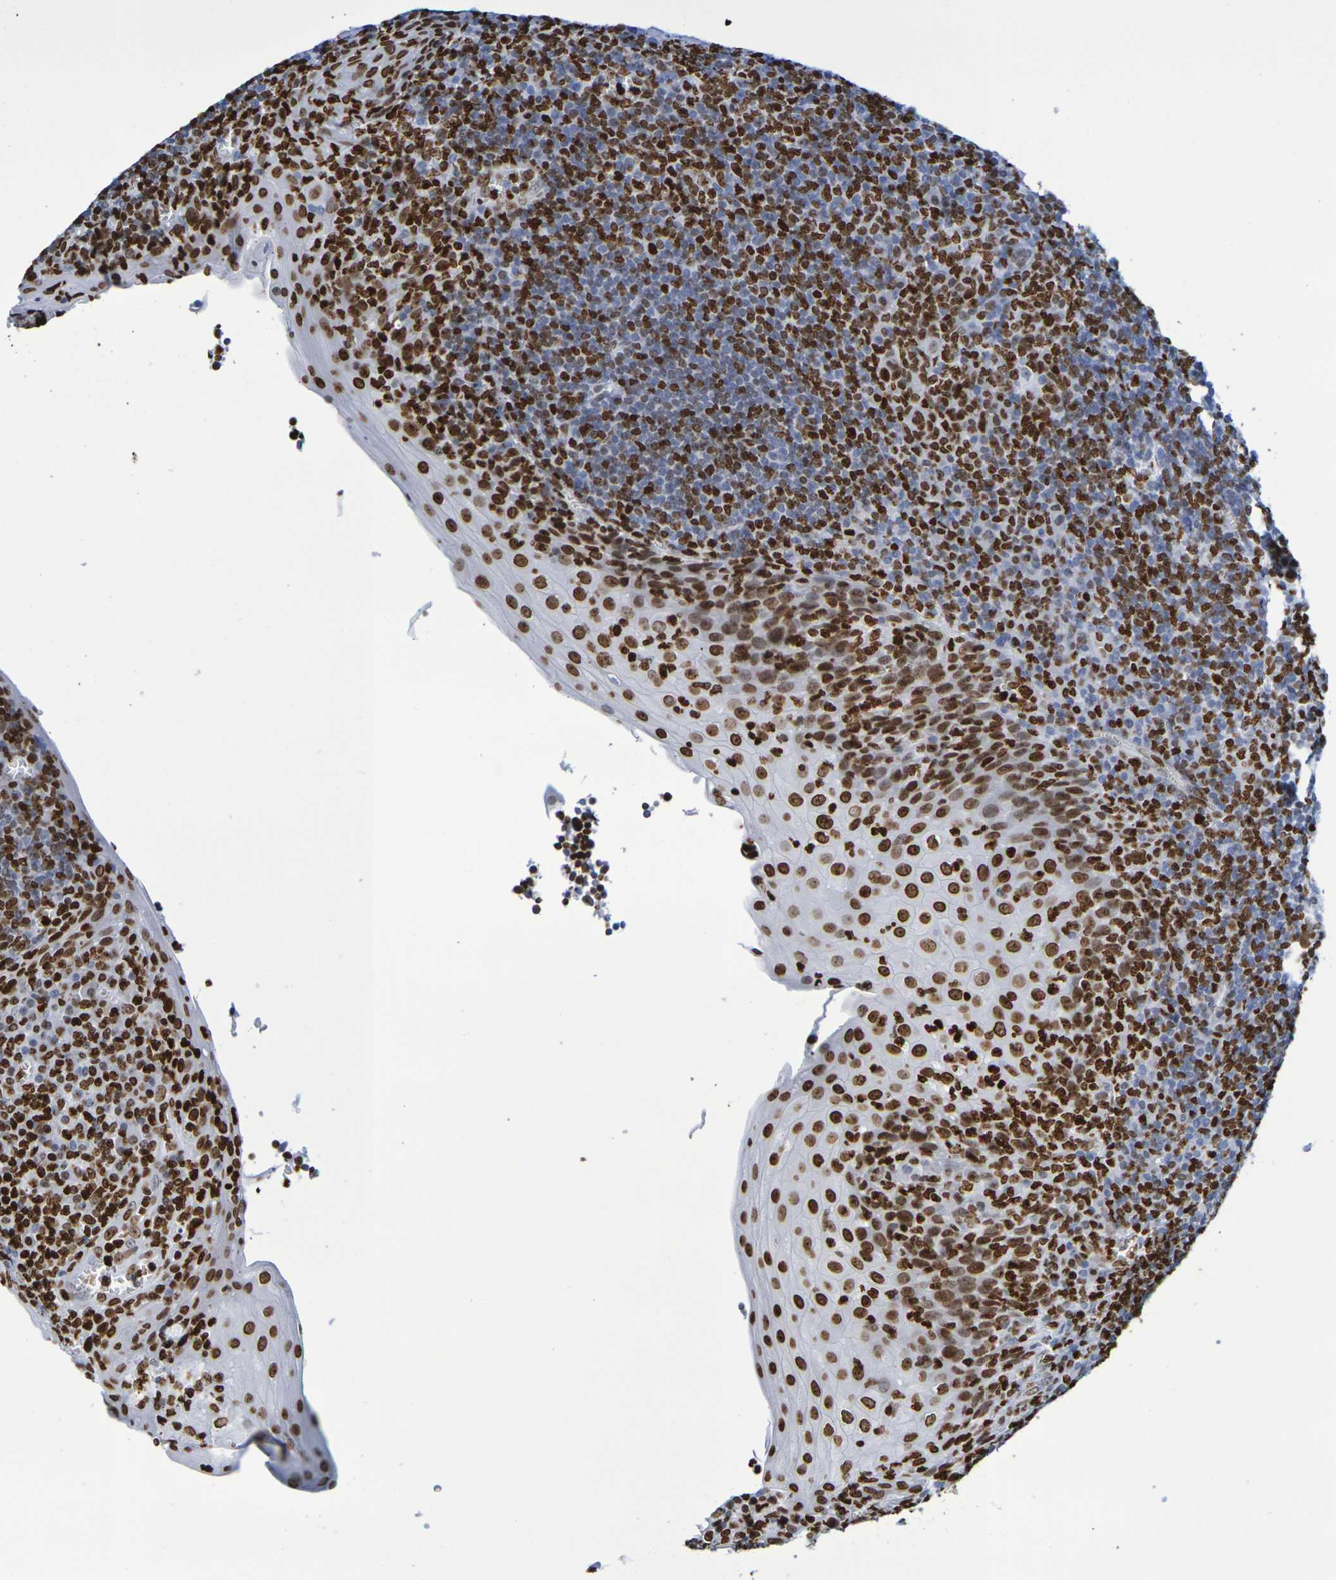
{"staining": {"intensity": "strong", "quantity": ">75%", "location": "nuclear"}, "tissue": "tonsil", "cell_type": "Germinal center cells", "image_type": "normal", "snomed": [{"axis": "morphology", "description": "Normal tissue, NOS"}, {"axis": "topography", "description": "Tonsil"}], "caption": "Unremarkable tonsil displays strong nuclear positivity in approximately >75% of germinal center cells Using DAB (3,3'-diaminobenzidine) (brown) and hematoxylin (blue) stains, captured at high magnification using brightfield microscopy..", "gene": "H1", "patient": {"sex": "male", "age": 37}}